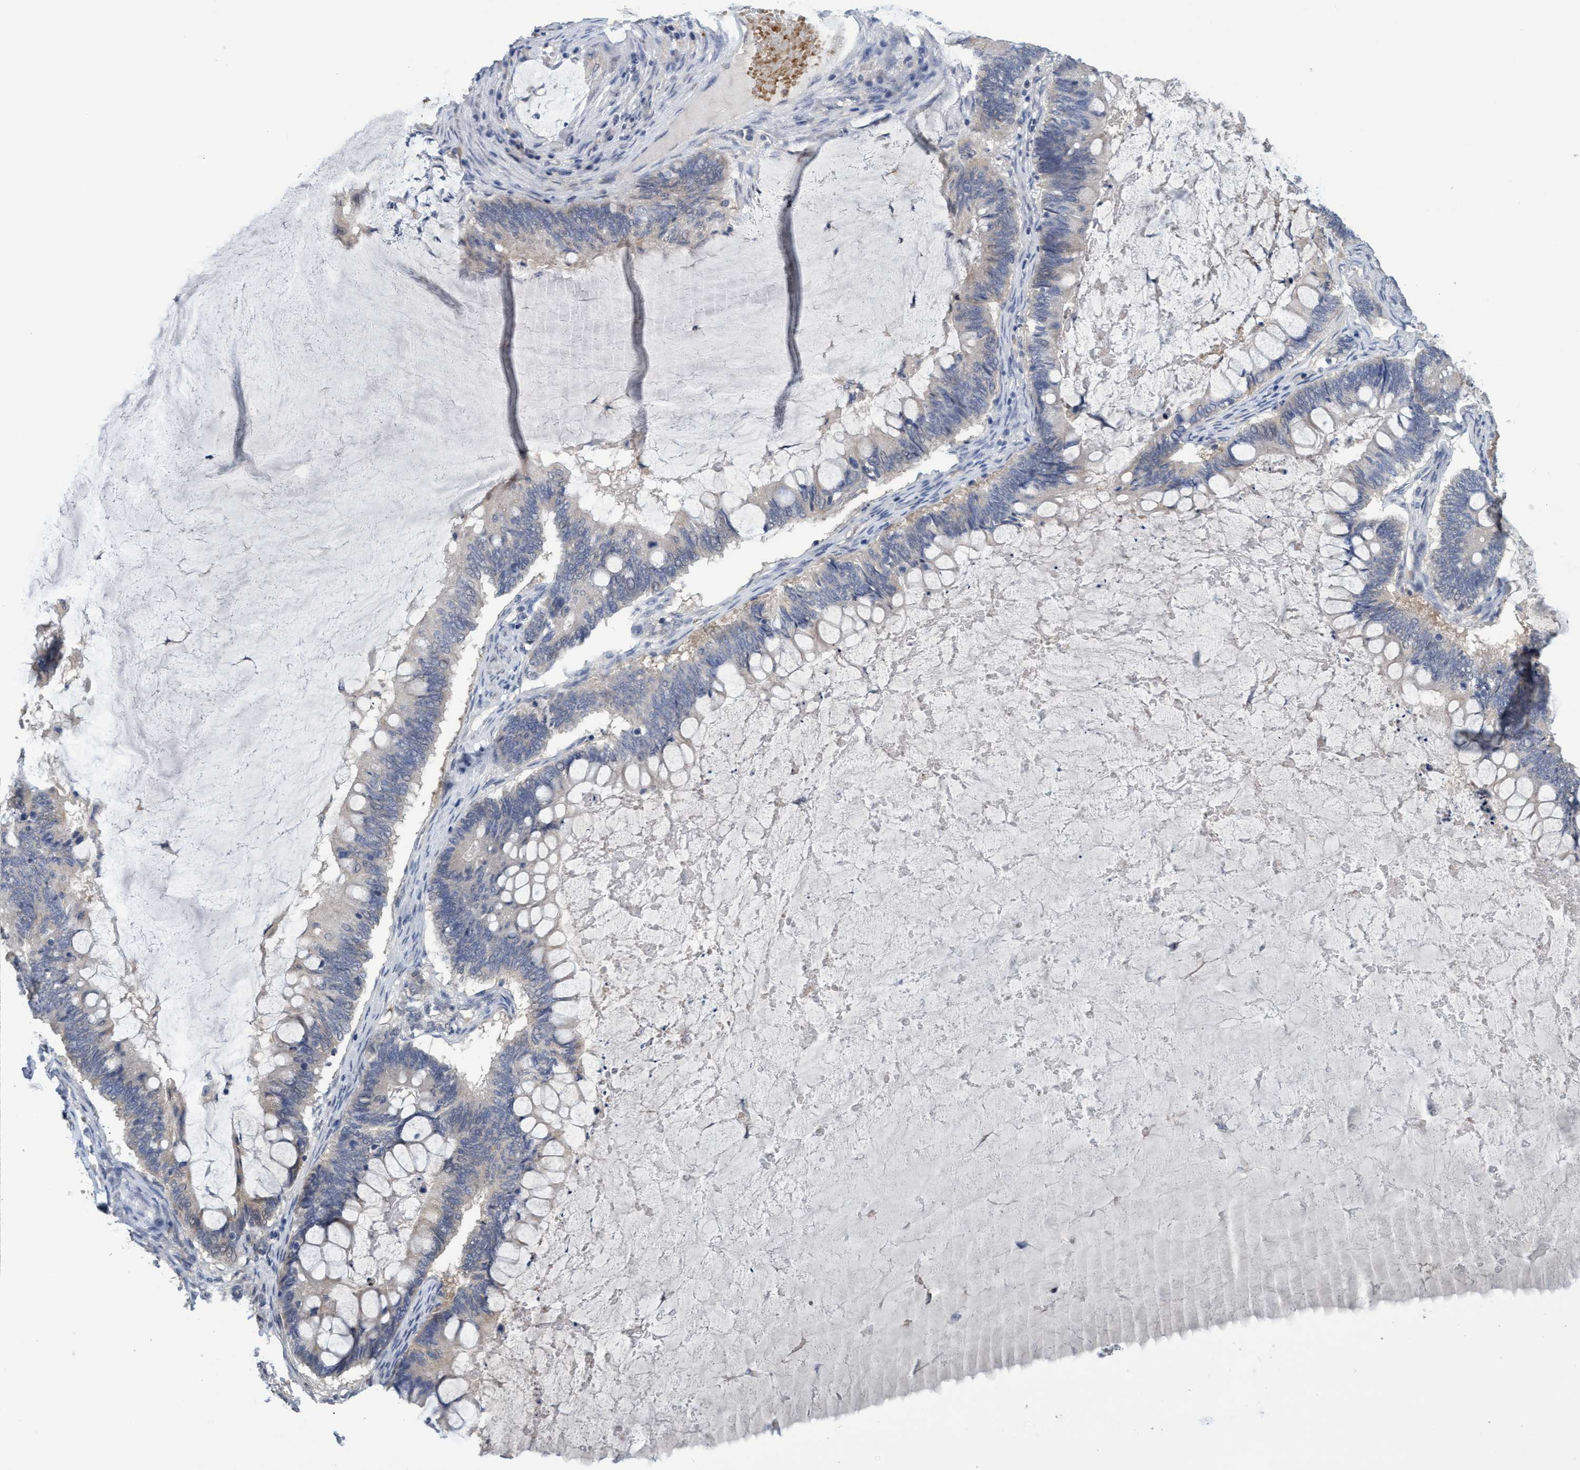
{"staining": {"intensity": "weak", "quantity": "<25%", "location": "cytoplasmic/membranous"}, "tissue": "ovarian cancer", "cell_type": "Tumor cells", "image_type": "cancer", "snomed": [{"axis": "morphology", "description": "Cystadenocarcinoma, mucinous, NOS"}, {"axis": "topography", "description": "Ovary"}], "caption": "A photomicrograph of human ovarian mucinous cystadenocarcinoma is negative for staining in tumor cells.", "gene": "SEMA4D", "patient": {"sex": "female", "age": 61}}